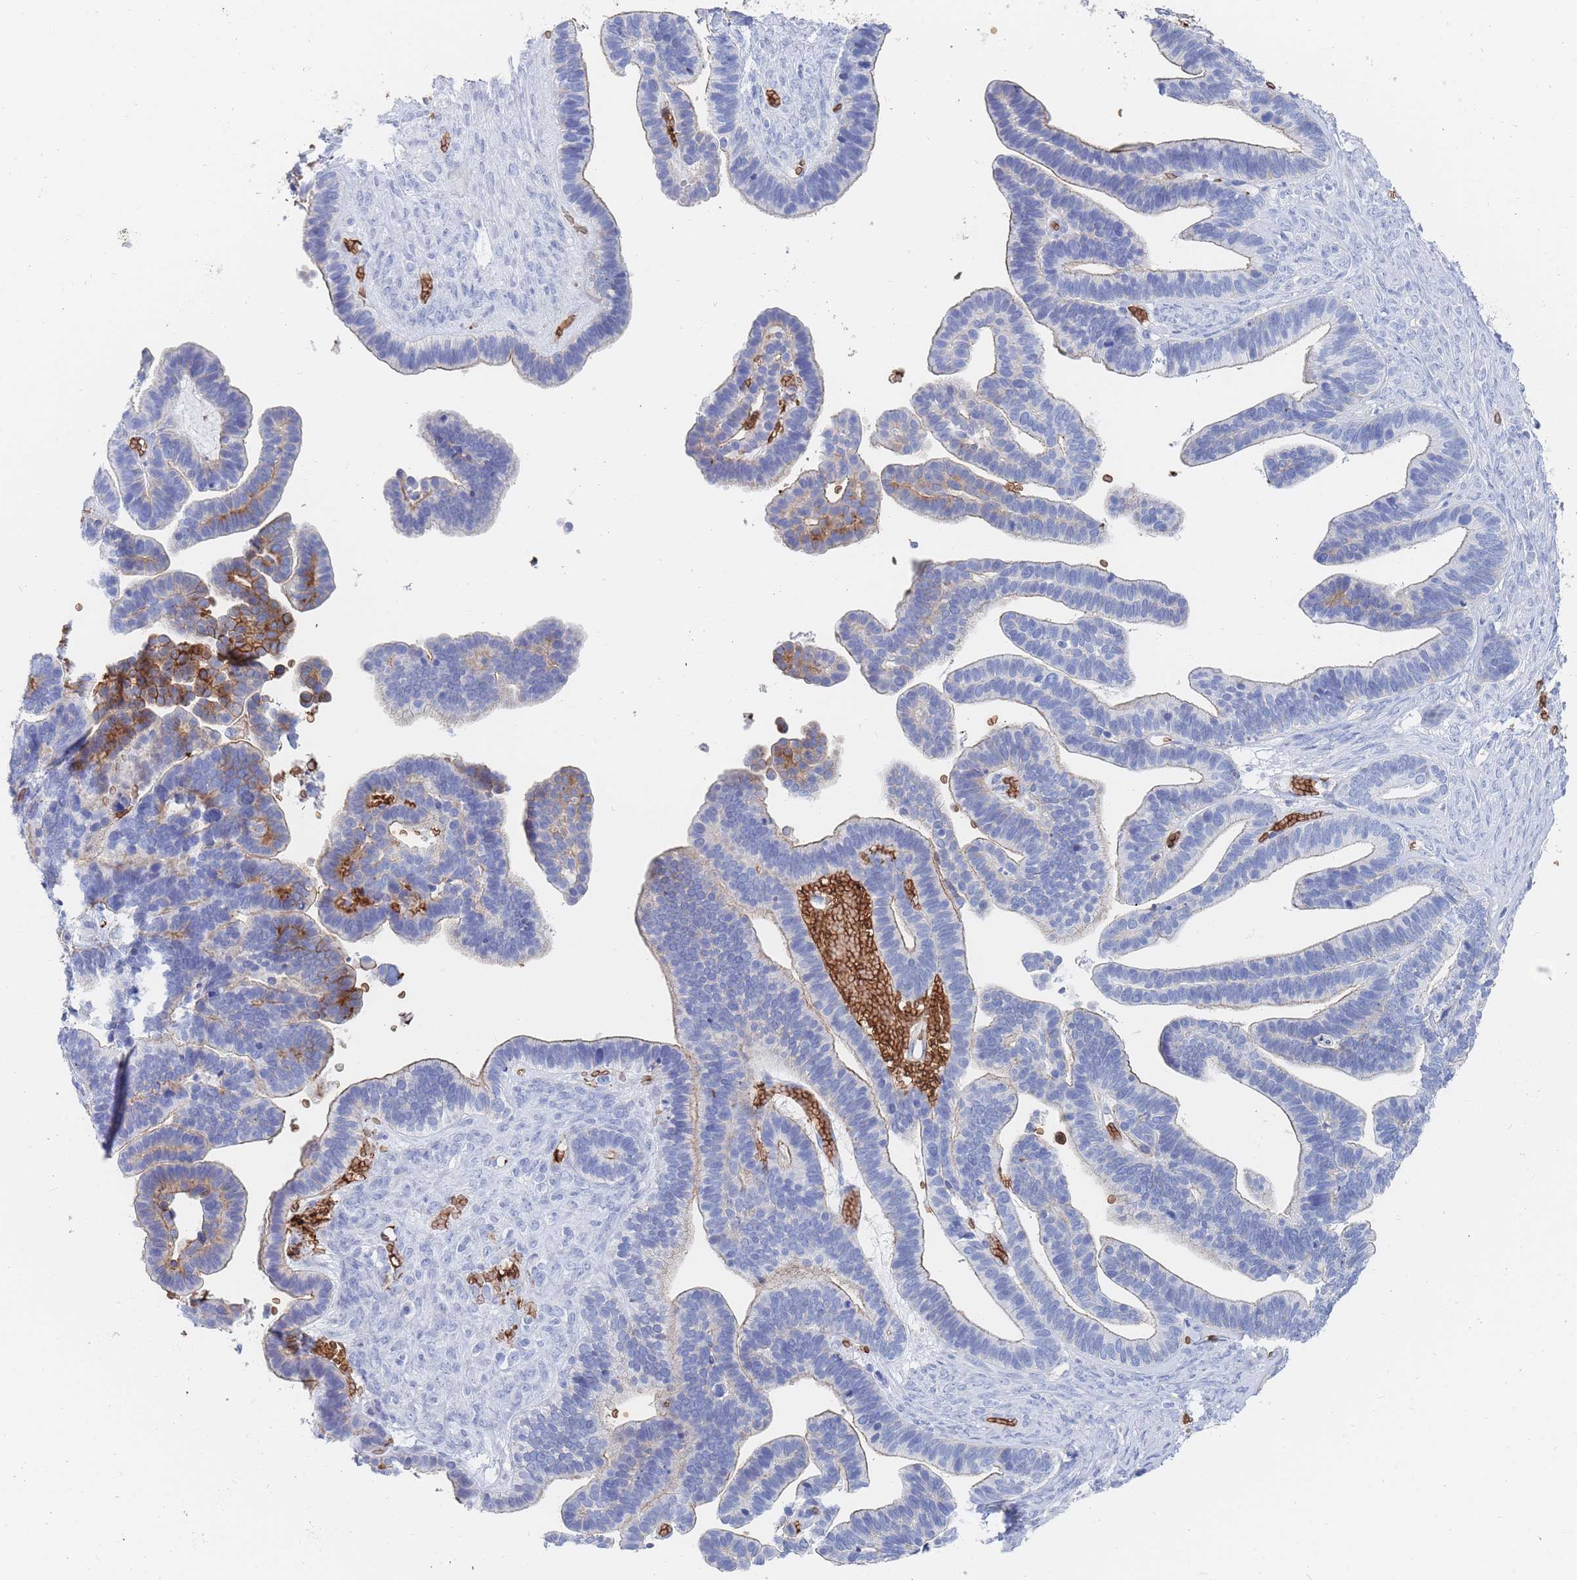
{"staining": {"intensity": "strong", "quantity": "<25%", "location": "cytoplasmic/membranous"}, "tissue": "ovarian cancer", "cell_type": "Tumor cells", "image_type": "cancer", "snomed": [{"axis": "morphology", "description": "Cystadenocarcinoma, serous, NOS"}, {"axis": "topography", "description": "Ovary"}], "caption": "A medium amount of strong cytoplasmic/membranous positivity is appreciated in approximately <25% of tumor cells in ovarian serous cystadenocarcinoma tissue.", "gene": "SLC2A1", "patient": {"sex": "female", "age": 56}}